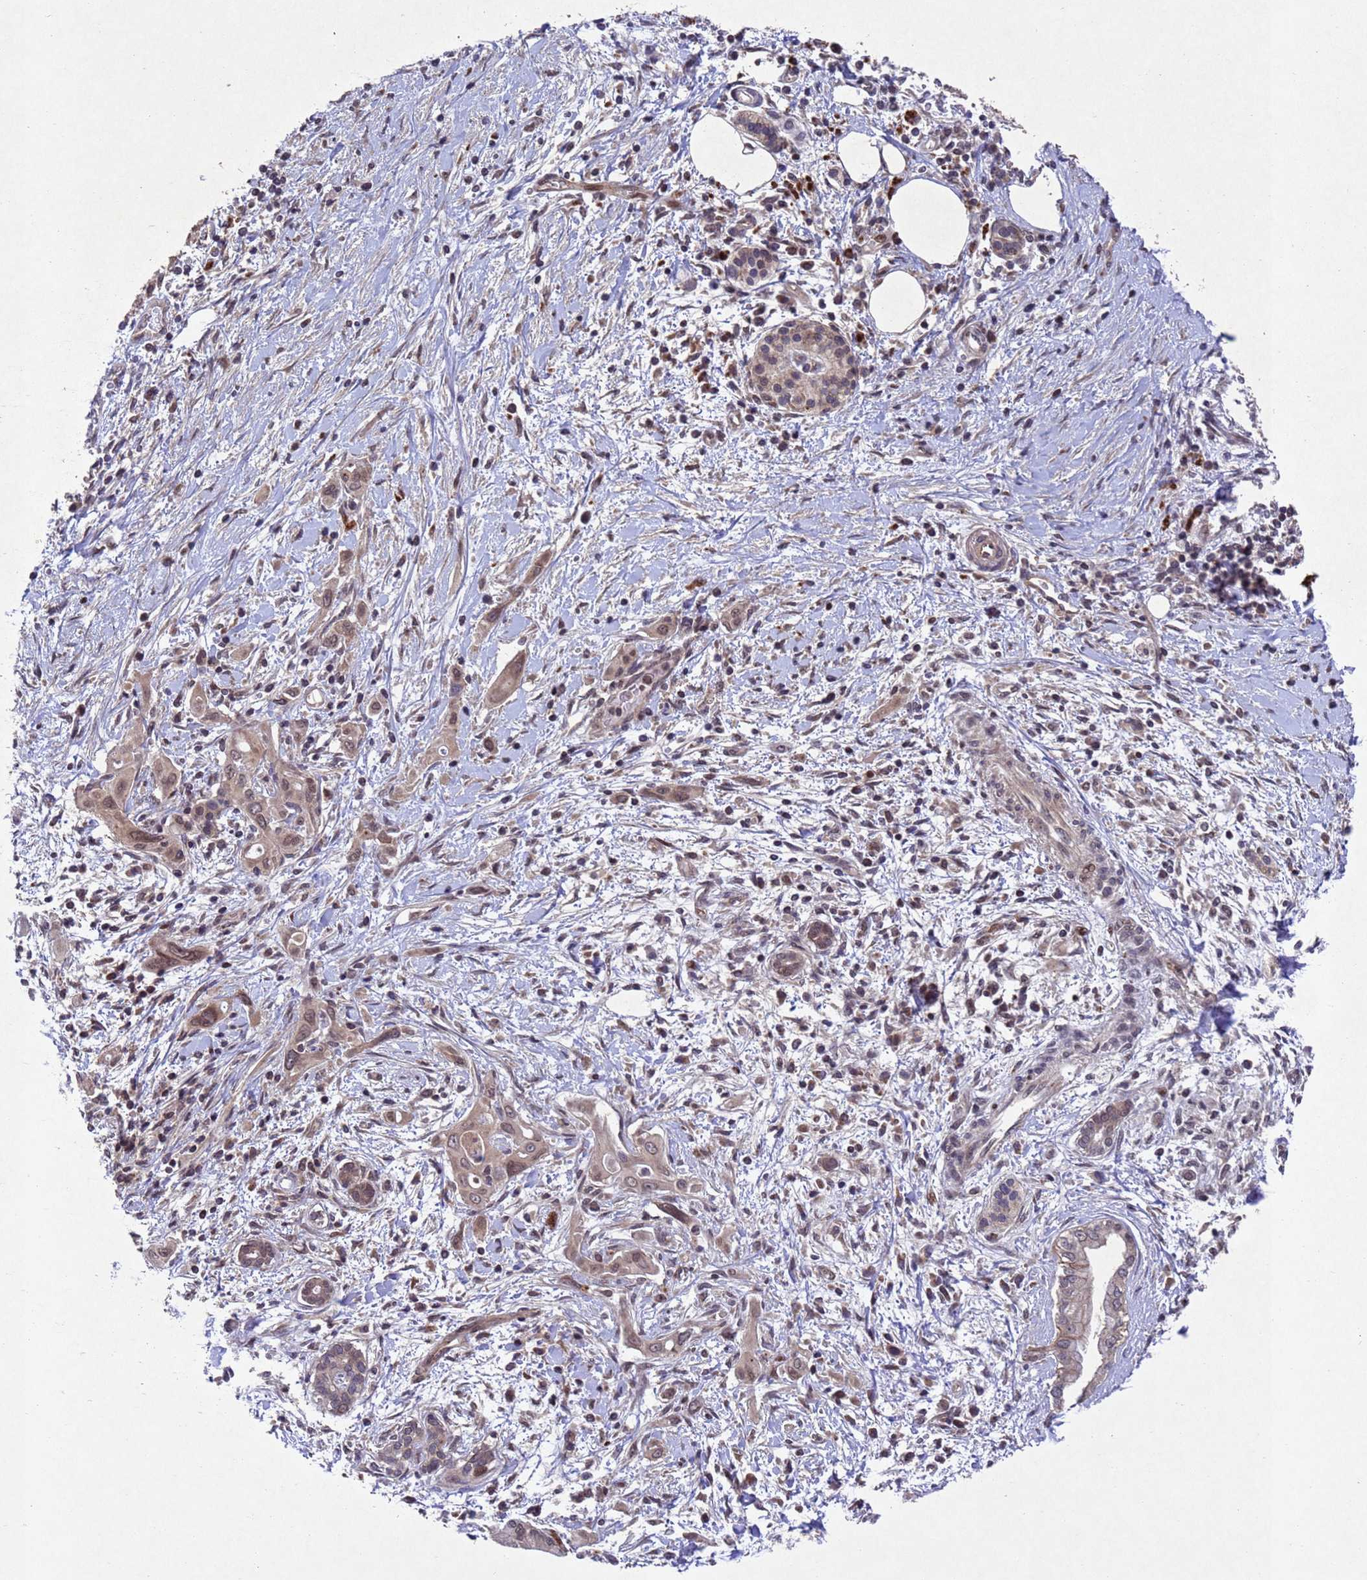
{"staining": {"intensity": "moderate", "quantity": ">75%", "location": "cytoplasmic/membranous,nuclear"}, "tissue": "pancreatic cancer", "cell_type": "Tumor cells", "image_type": "cancer", "snomed": [{"axis": "morphology", "description": "Adenocarcinoma, NOS"}, {"axis": "topography", "description": "Pancreas"}], "caption": "This image displays immunohistochemistry staining of pancreatic cancer (adenocarcinoma), with medium moderate cytoplasmic/membranous and nuclear staining in about >75% of tumor cells.", "gene": "TBK1", "patient": {"sex": "male", "age": 58}}